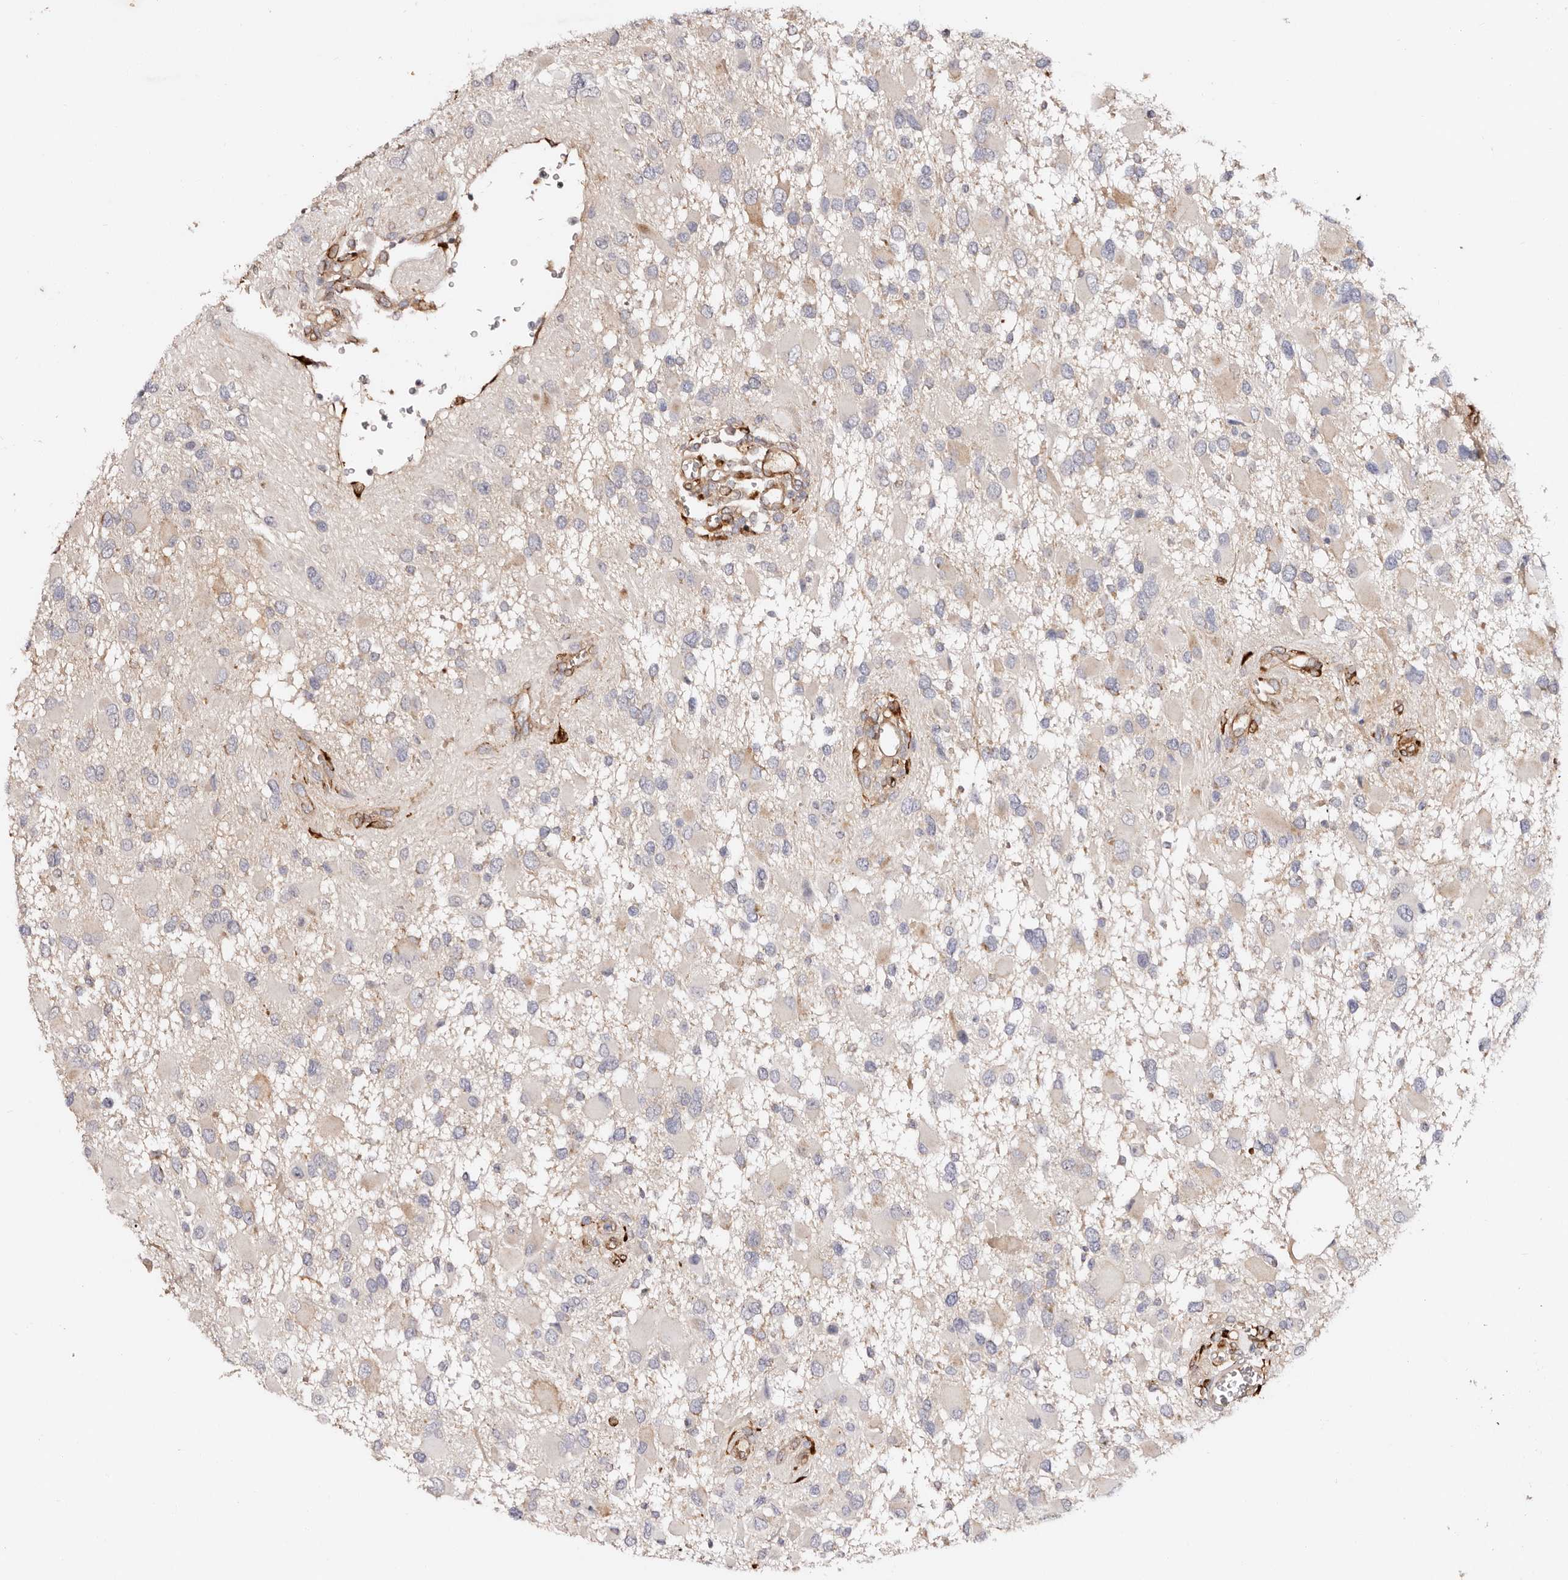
{"staining": {"intensity": "negative", "quantity": "none", "location": "none"}, "tissue": "glioma", "cell_type": "Tumor cells", "image_type": "cancer", "snomed": [{"axis": "morphology", "description": "Glioma, malignant, High grade"}, {"axis": "topography", "description": "Brain"}], "caption": "This is an IHC micrograph of human glioma. There is no positivity in tumor cells.", "gene": "SERPINH1", "patient": {"sex": "male", "age": 53}}